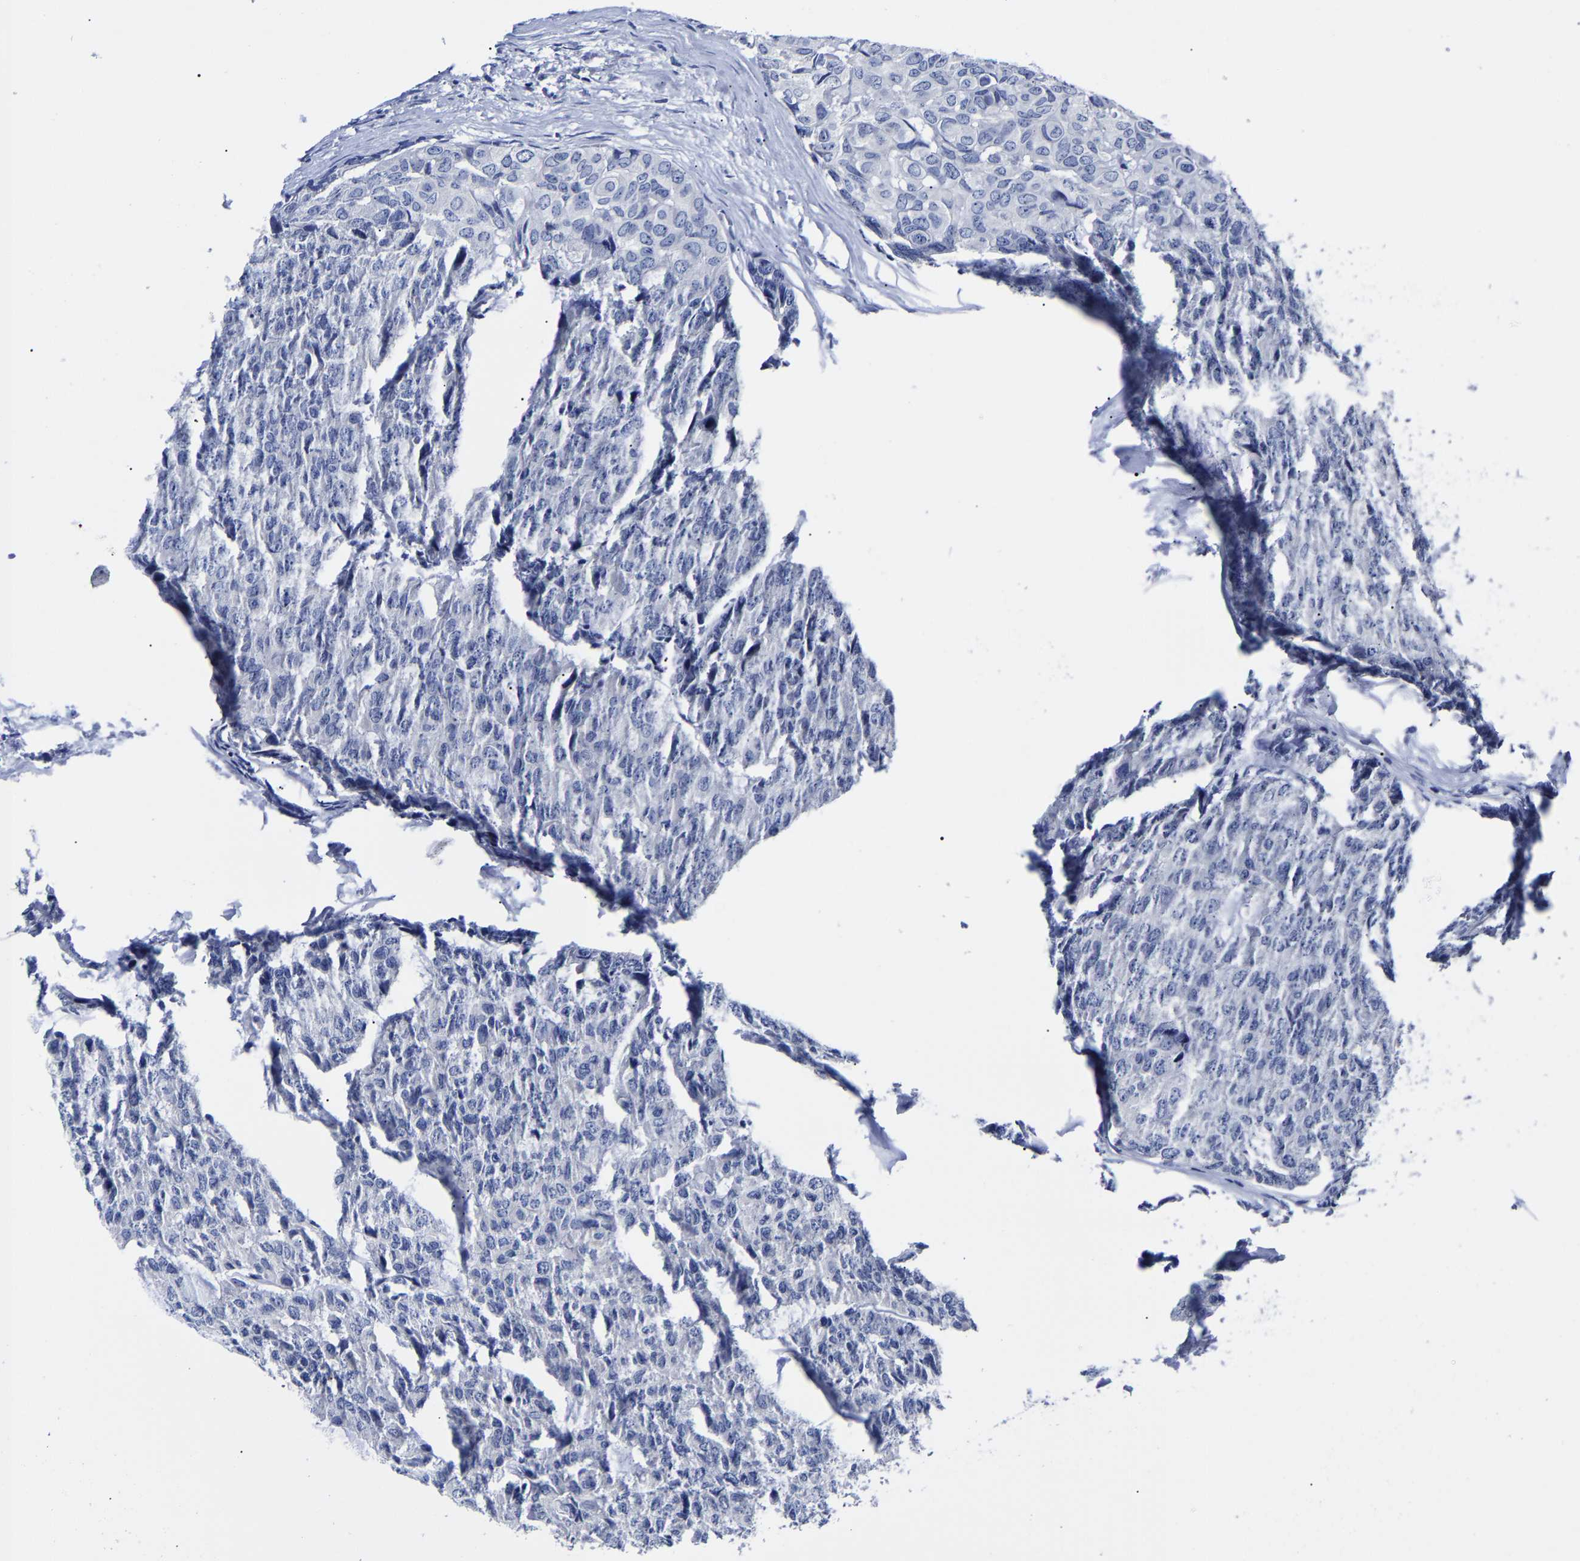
{"staining": {"intensity": "negative", "quantity": "none", "location": "none"}, "tissue": "head and neck cancer", "cell_type": "Tumor cells", "image_type": "cancer", "snomed": [{"axis": "morphology", "description": "Adenocarcinoma, NOS"}, {"axis": "topography", "description": "Salivary gland, NOS"}, {"axis": "topography", "description": "Head-Neck"}], "caption": "The histopathology image demonstrates no staining of tumor cells in head and neck adenocarcinoma.", "gene": "CPA2", "patient": {"sex": "female", "age": 76}}